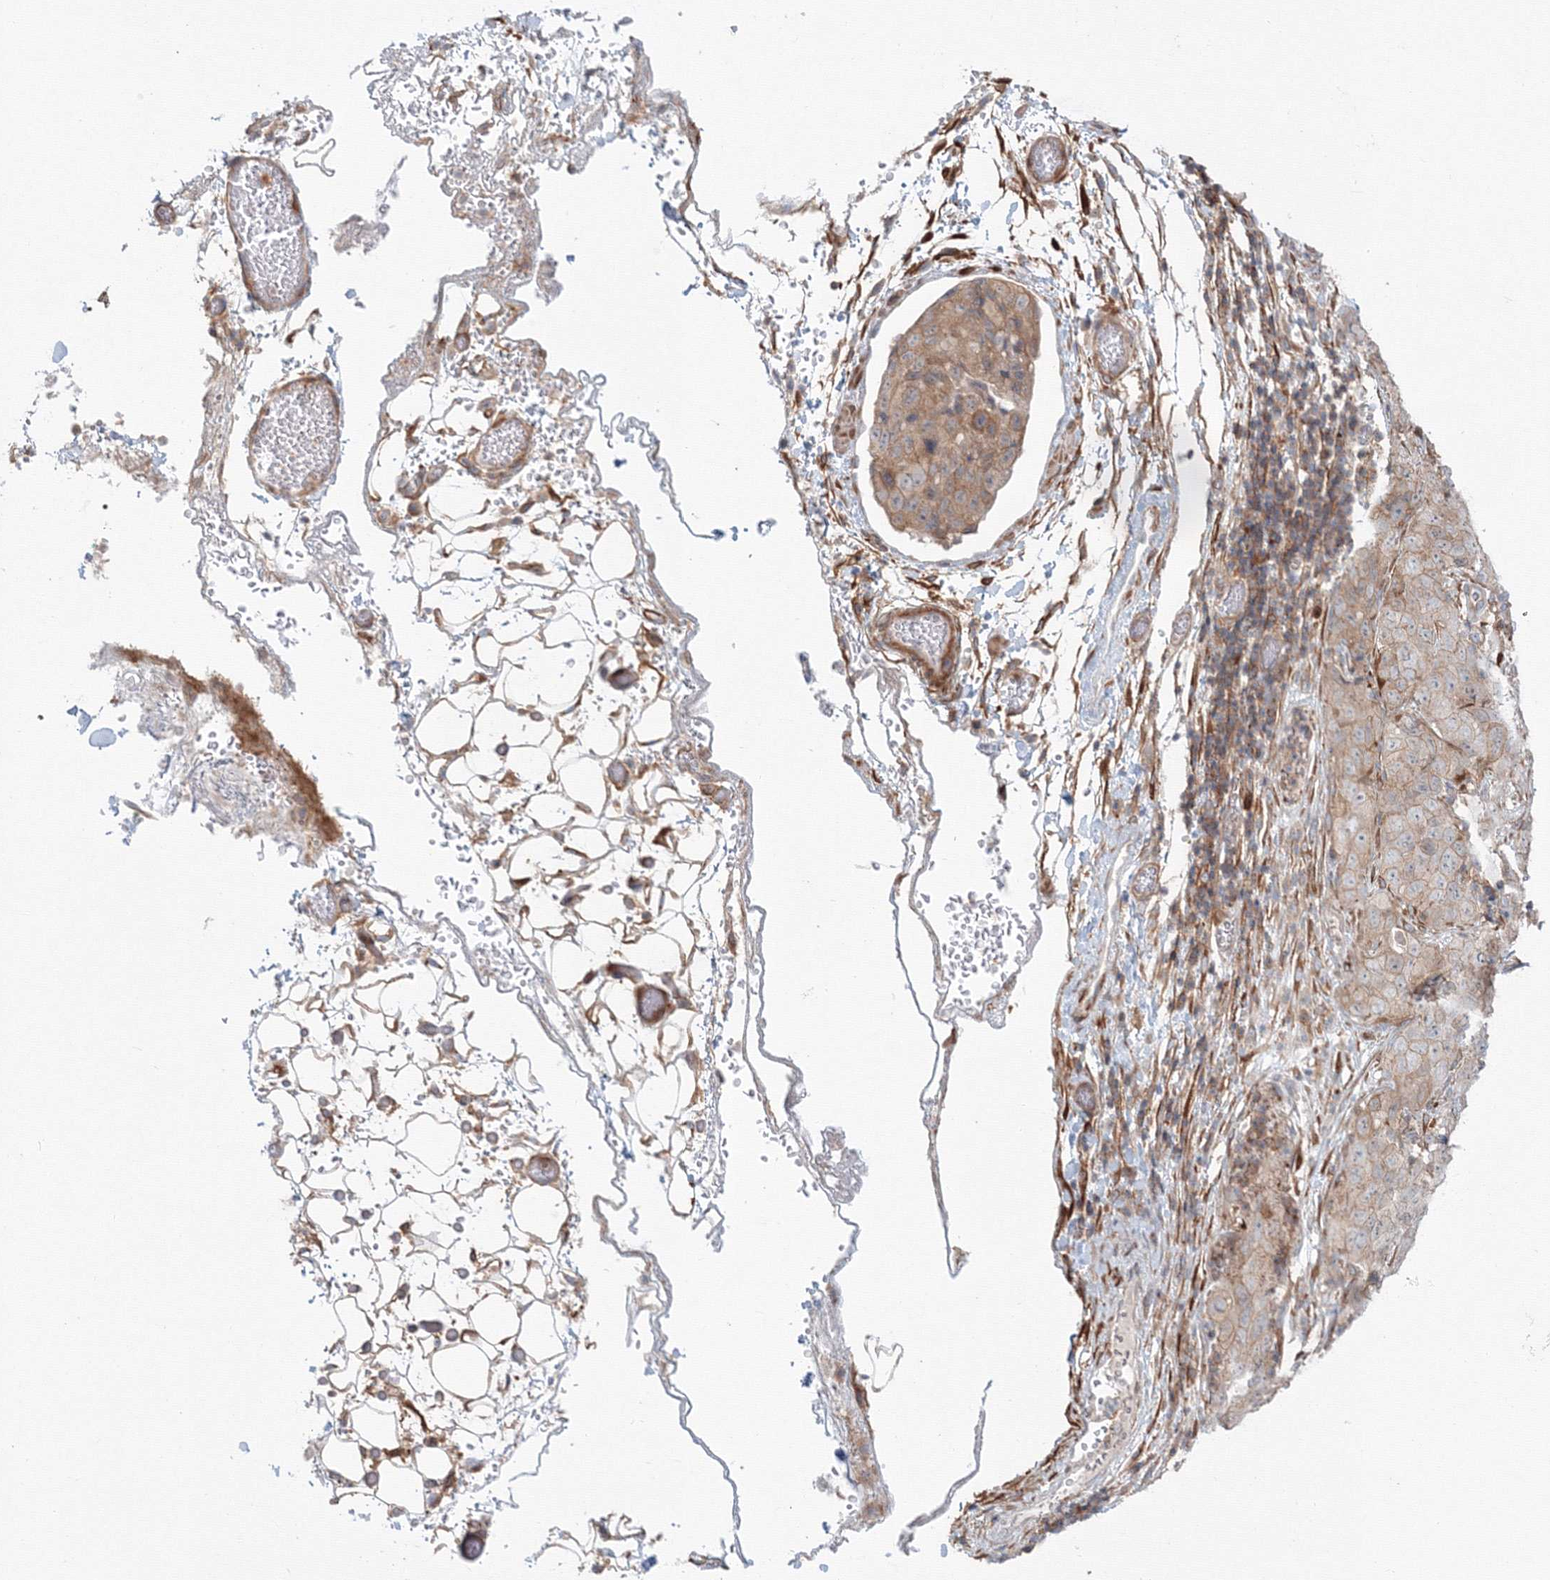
{"staining": {"intensity": "weak", "quantity": "<25%", "location": "cytoplasmic/membranous"}, "tissue": "stomach cancer", "cell_type": "Tumor cells", "image_type": "cancer", "snomed": [{"axis": "morphology", "description": "Normal tissue, NOS"}, {"axis": "morphology", "description": "Adenocarcinoma, NOS"}, {"axis": "topography", "description": "Lymph node"}, {"axis": "topography", "description": "Stomach"}], "caption": "There is no significant expression in tumor cells of stomach cancer.", "gene": "SH3PXD2A", "patient": {"sex": "male", "age": 48}}